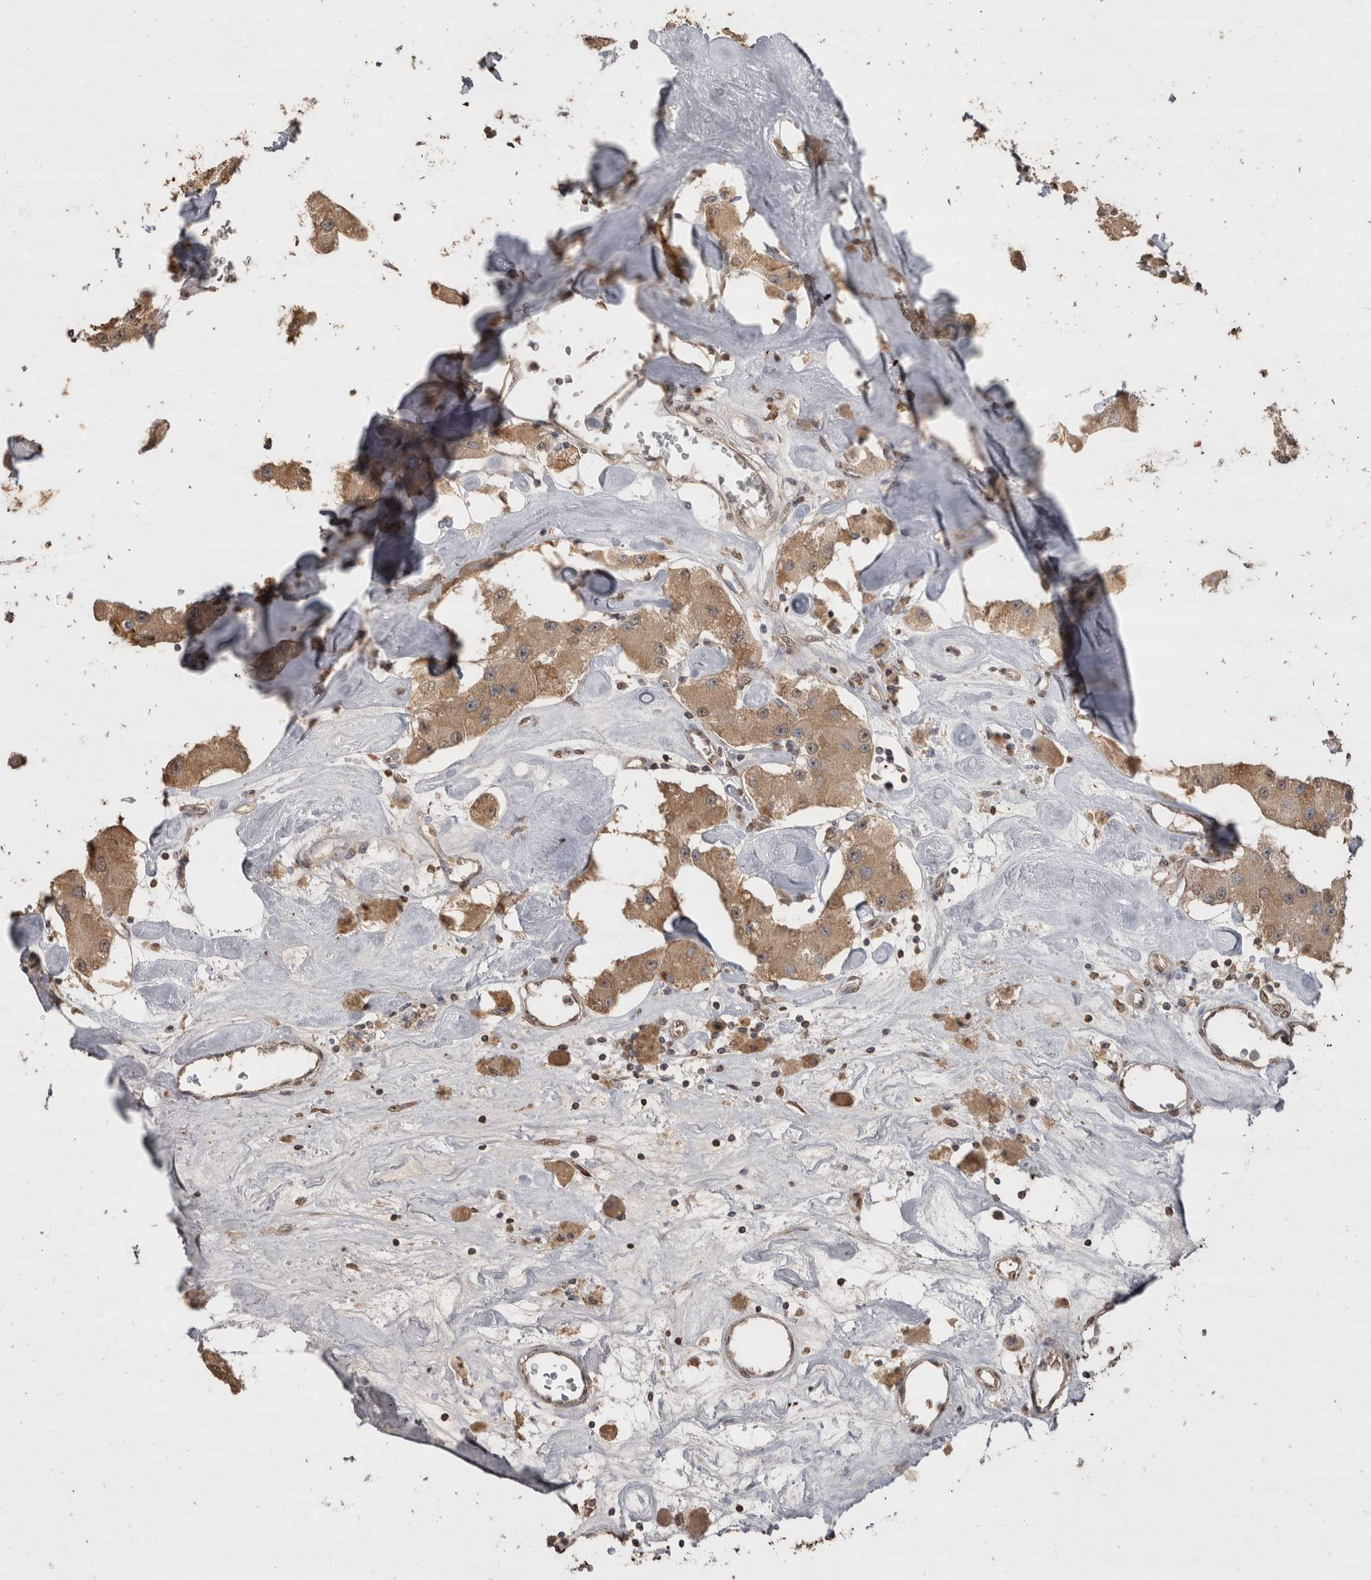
{"staining": {"intensity": "moderate", "quantity": ">75%", "location": "cytoplasmic/membranous"}, "tissue": "carcinoid", "cell_type": "Tumor cells", "image_type": "cancer", "snomed": [{"axis": "morphology", "description": "Carcinoid, malignant, NOS"}, {"axis": "topography", "description": "Pancreas"}], "caption": "A brown stain highlights moderate cytoplasmic/membranous positivity of a protein in carcinoid (malignant) tumor cells.", "gene": "CRELD2", "patient": {"sex": "male", "age": 41}}